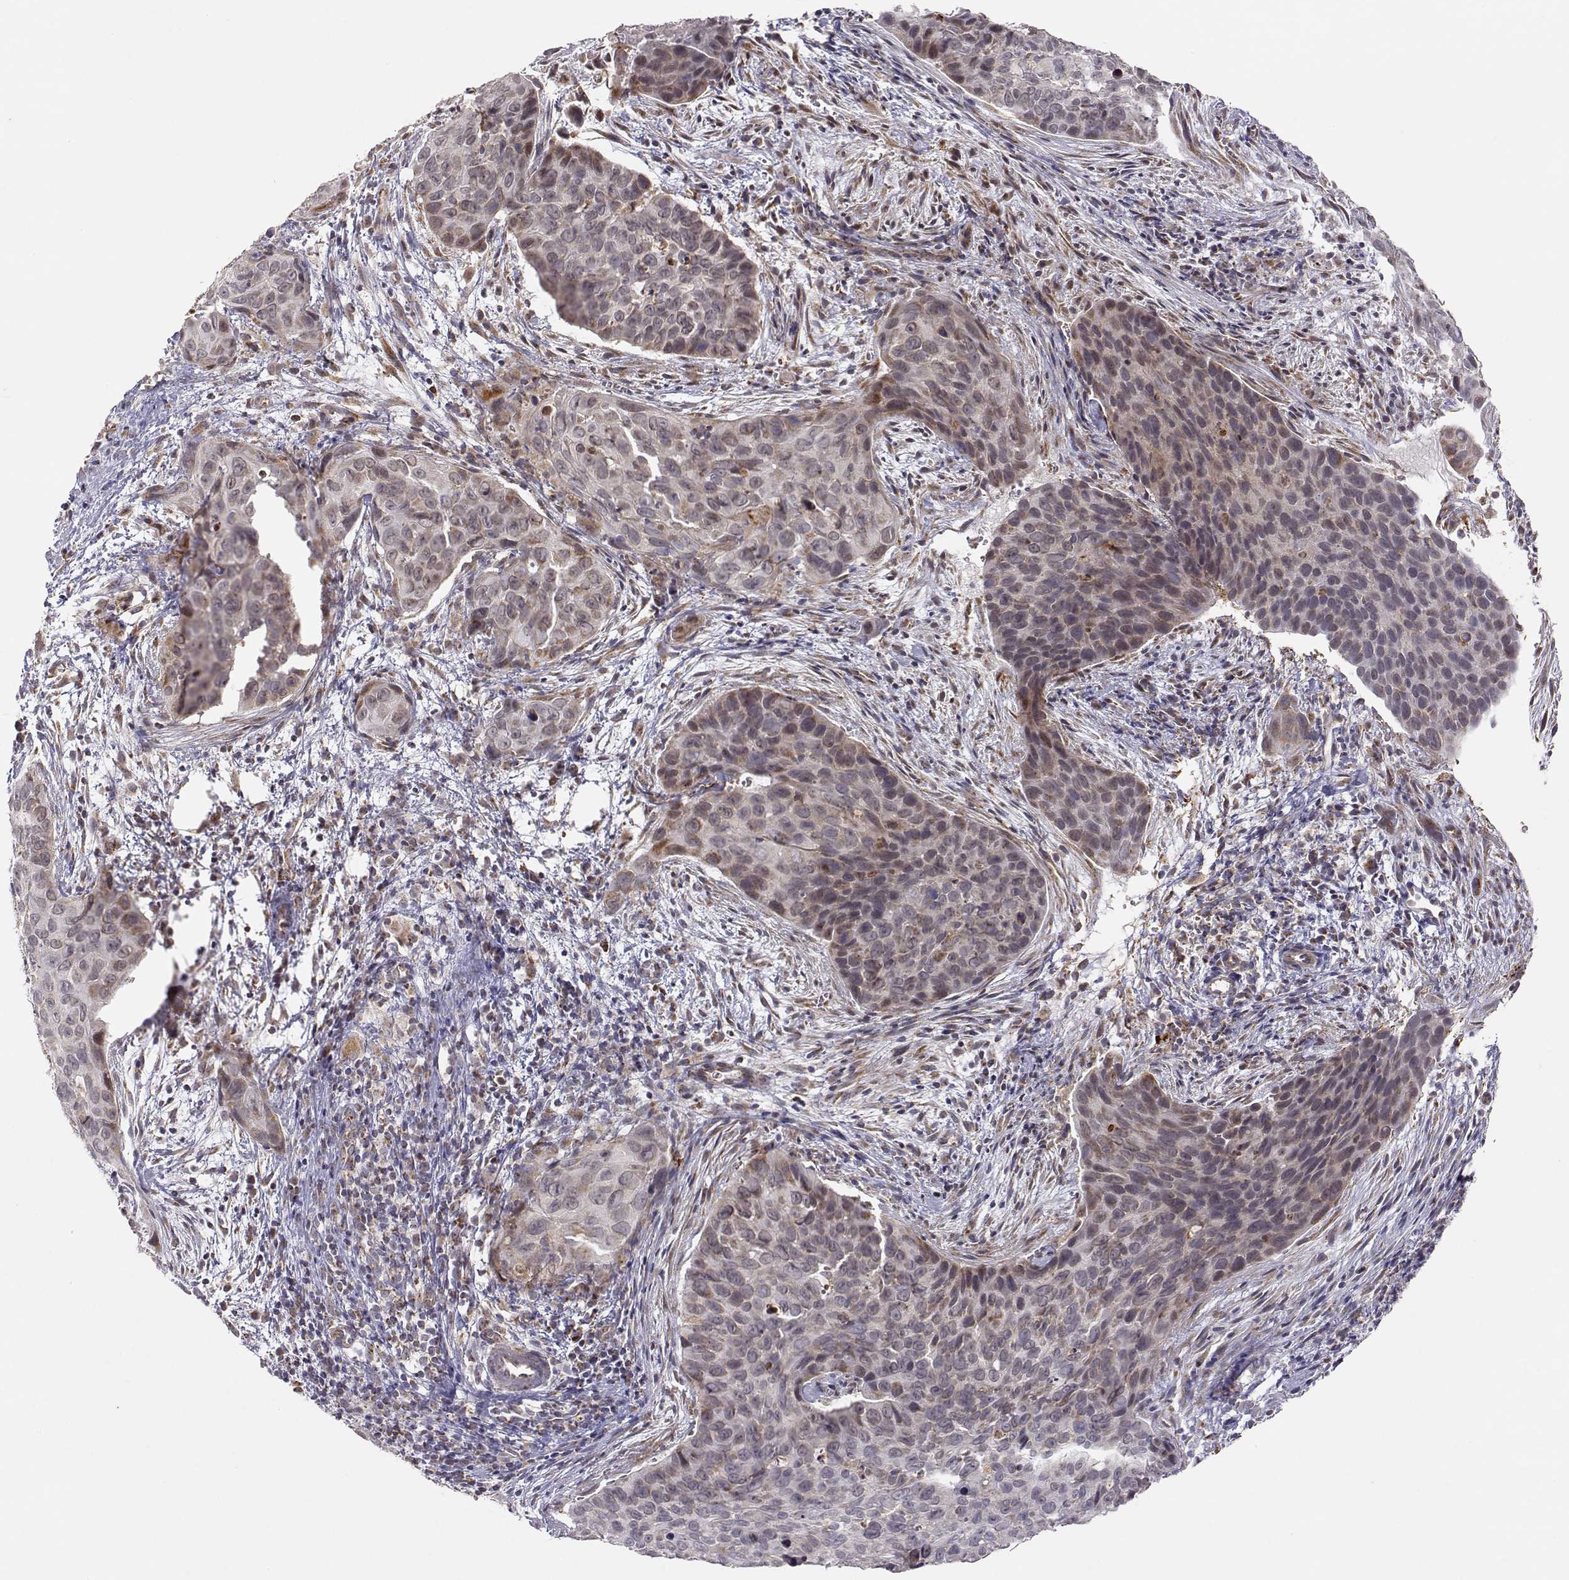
{"staining": {"intensity": "weak", "quantity": ">75%", "location": "cytoplasmic/membranous"}, "tissue": "cervical cancer", "cell_type": "Tumor cells", "image_type": "cancer", "snomed": [{"axis": "morphology", "description": "Squamous cell carcinoma, NOS"}, {"axis": "topography", "description": "Cervix"}], "caption": "Immunohistochemical staining of cervical cancer (squamous cell carcinoma) exhibits low levels of weak cytoplasmic/membranous protein positivity in approximately >75% of tumor cells.", "gene": "EXOG", "patient": {"sex": "female", "age": 35}}